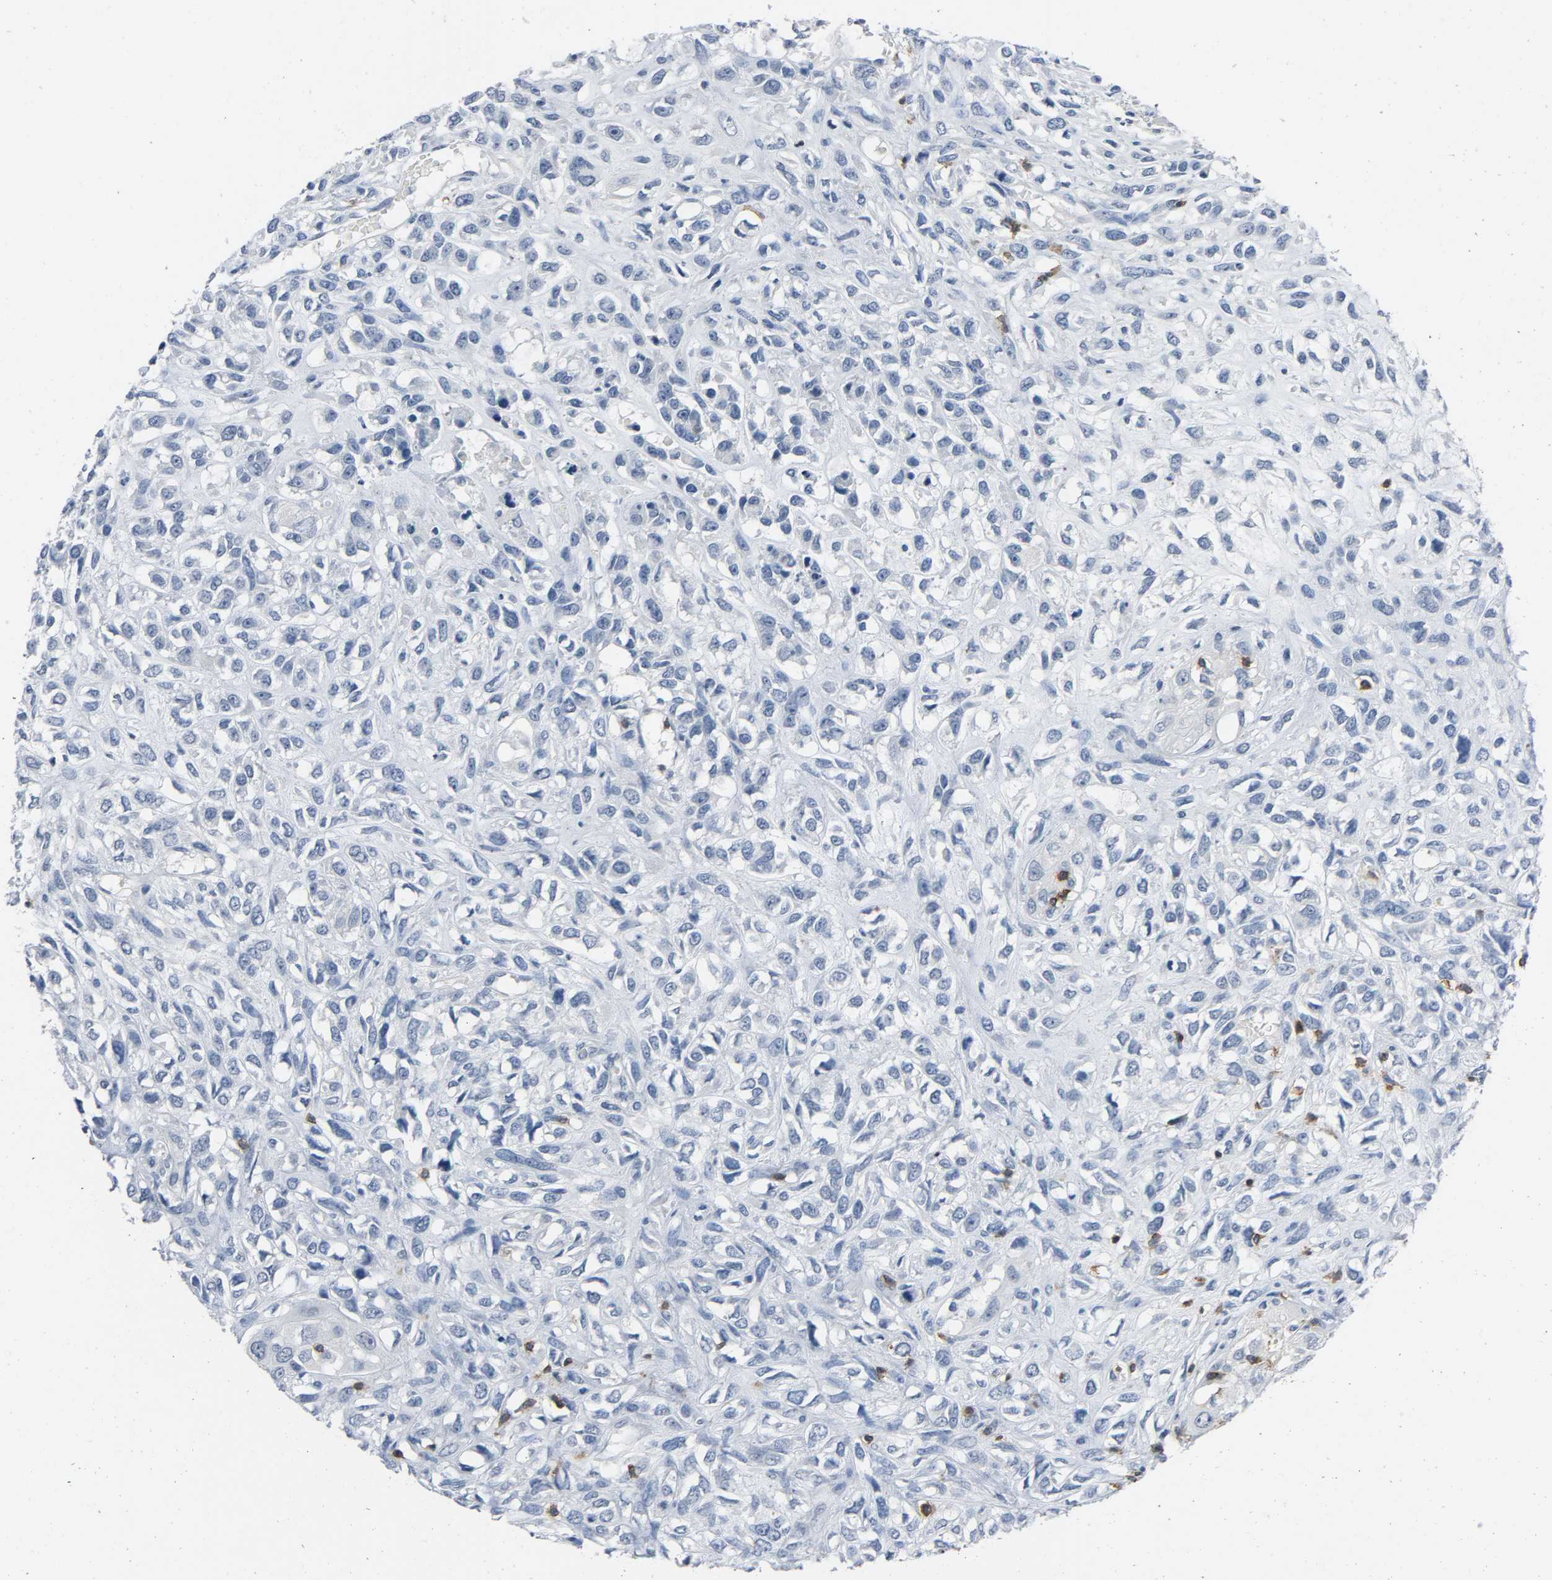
{"staining": {"intensity": "negative", "quantity": "none", "location": "none"}, "tissue": "head and neck cancer", "cell_type": "Tumor cells", "image_type": "cancer", "snomed": [{"axis": "morphology", "description": "Necrosis, NOS"}, {"axis": "morphology", "description": "Neoplasm, malignant, NOS"}, {"axis": "topography", "description": "Salivary gland"}, {"axis": "topography", "description": "Head-Neck"}], "caption": "This image is of neoplasm (malignant) (head and neck) stained with immunohistochemistry (IHC) to label a protein in brown with the nuclei are counter-stained blue. There is no staining in tumor cells. The staining was performed using DAB (3,3'-diaminobenzidine) to visualize the protein expression in brown, while the nuclei were stained in blue with hematoxylin (Magnification: 20x).", "gene": "LCK", "patient": {"sex": "male", "age": 43}}